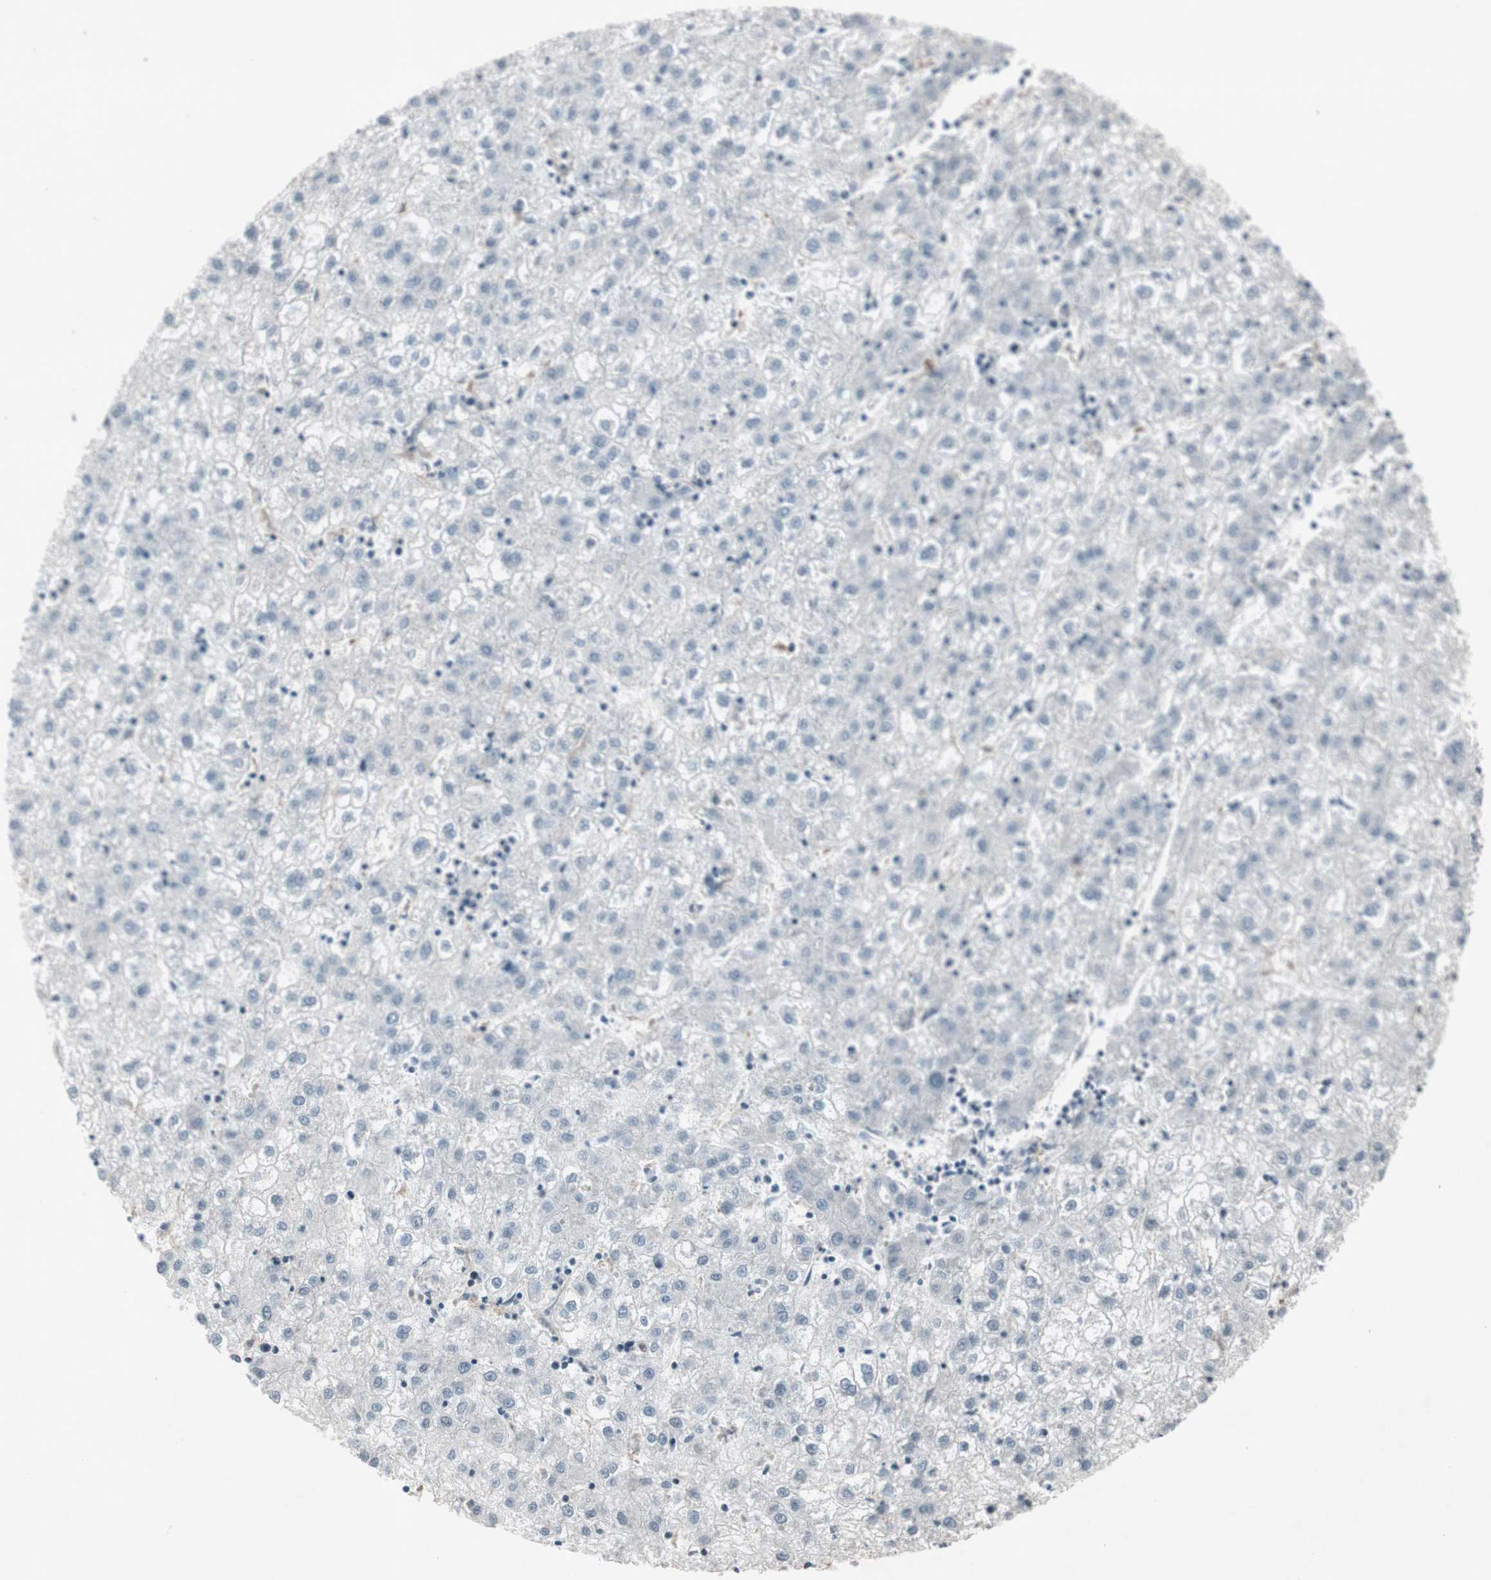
{"staining": {"intensity": "negative", "quantity": "none", "location": "none"}, "tissue": "liver cancer", "cell_type": "Tumor cells", "image_type": "cancer", "snomed": [{"axis": "morphology", "description": "Carcinoma, Hepatocellular, NOS"}, {"axis": "topography", "description": "Liver"}], "caption": "Micrograph shows no significant protein expression in tumor cells of liver cancer (hepatocellular carcinoma).", "gene": "ARG2", "patient": {"sex": "male", "age": 72}}